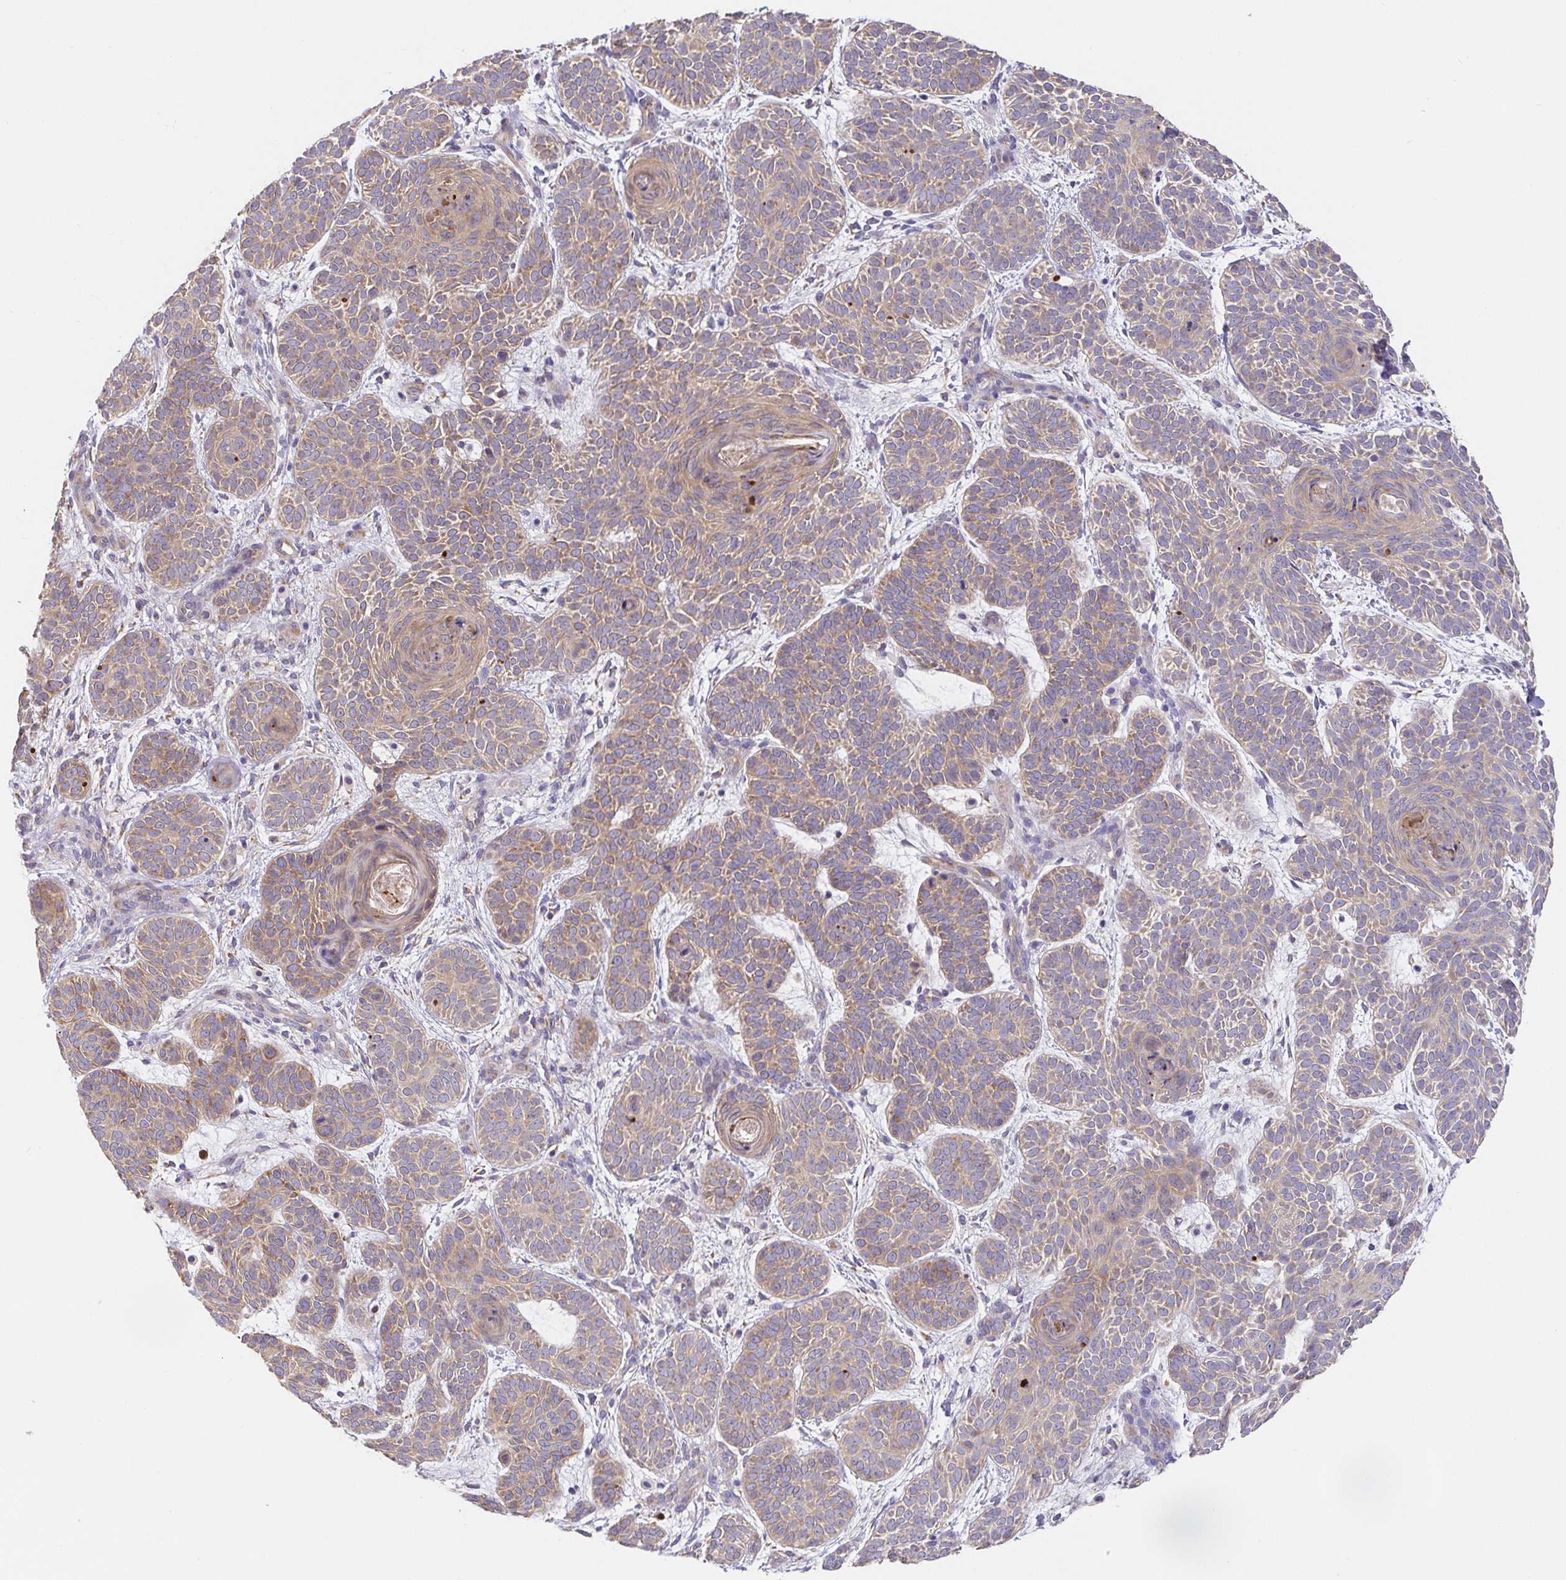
{"staining": {"intensity": "weak", "quantity": ">75%", "location": "cytoplasmic/membranous"}, "tissue": "skin cancer", "cell_type": "Tumor cells", "image_type": "cancer", "snomed": [{"axis": "morphology", "description": "Basal cell carcinoma"}, {"axis": "topography", "description": "Skin"}], "caption": "Weak cytoplasmic/membranous protein positivity is appreciated in about >75% of tumor cells in basal cell carcinoma (skin).", "gene": "PDPK1", "patient": {"sex": "female", "age": 82}}